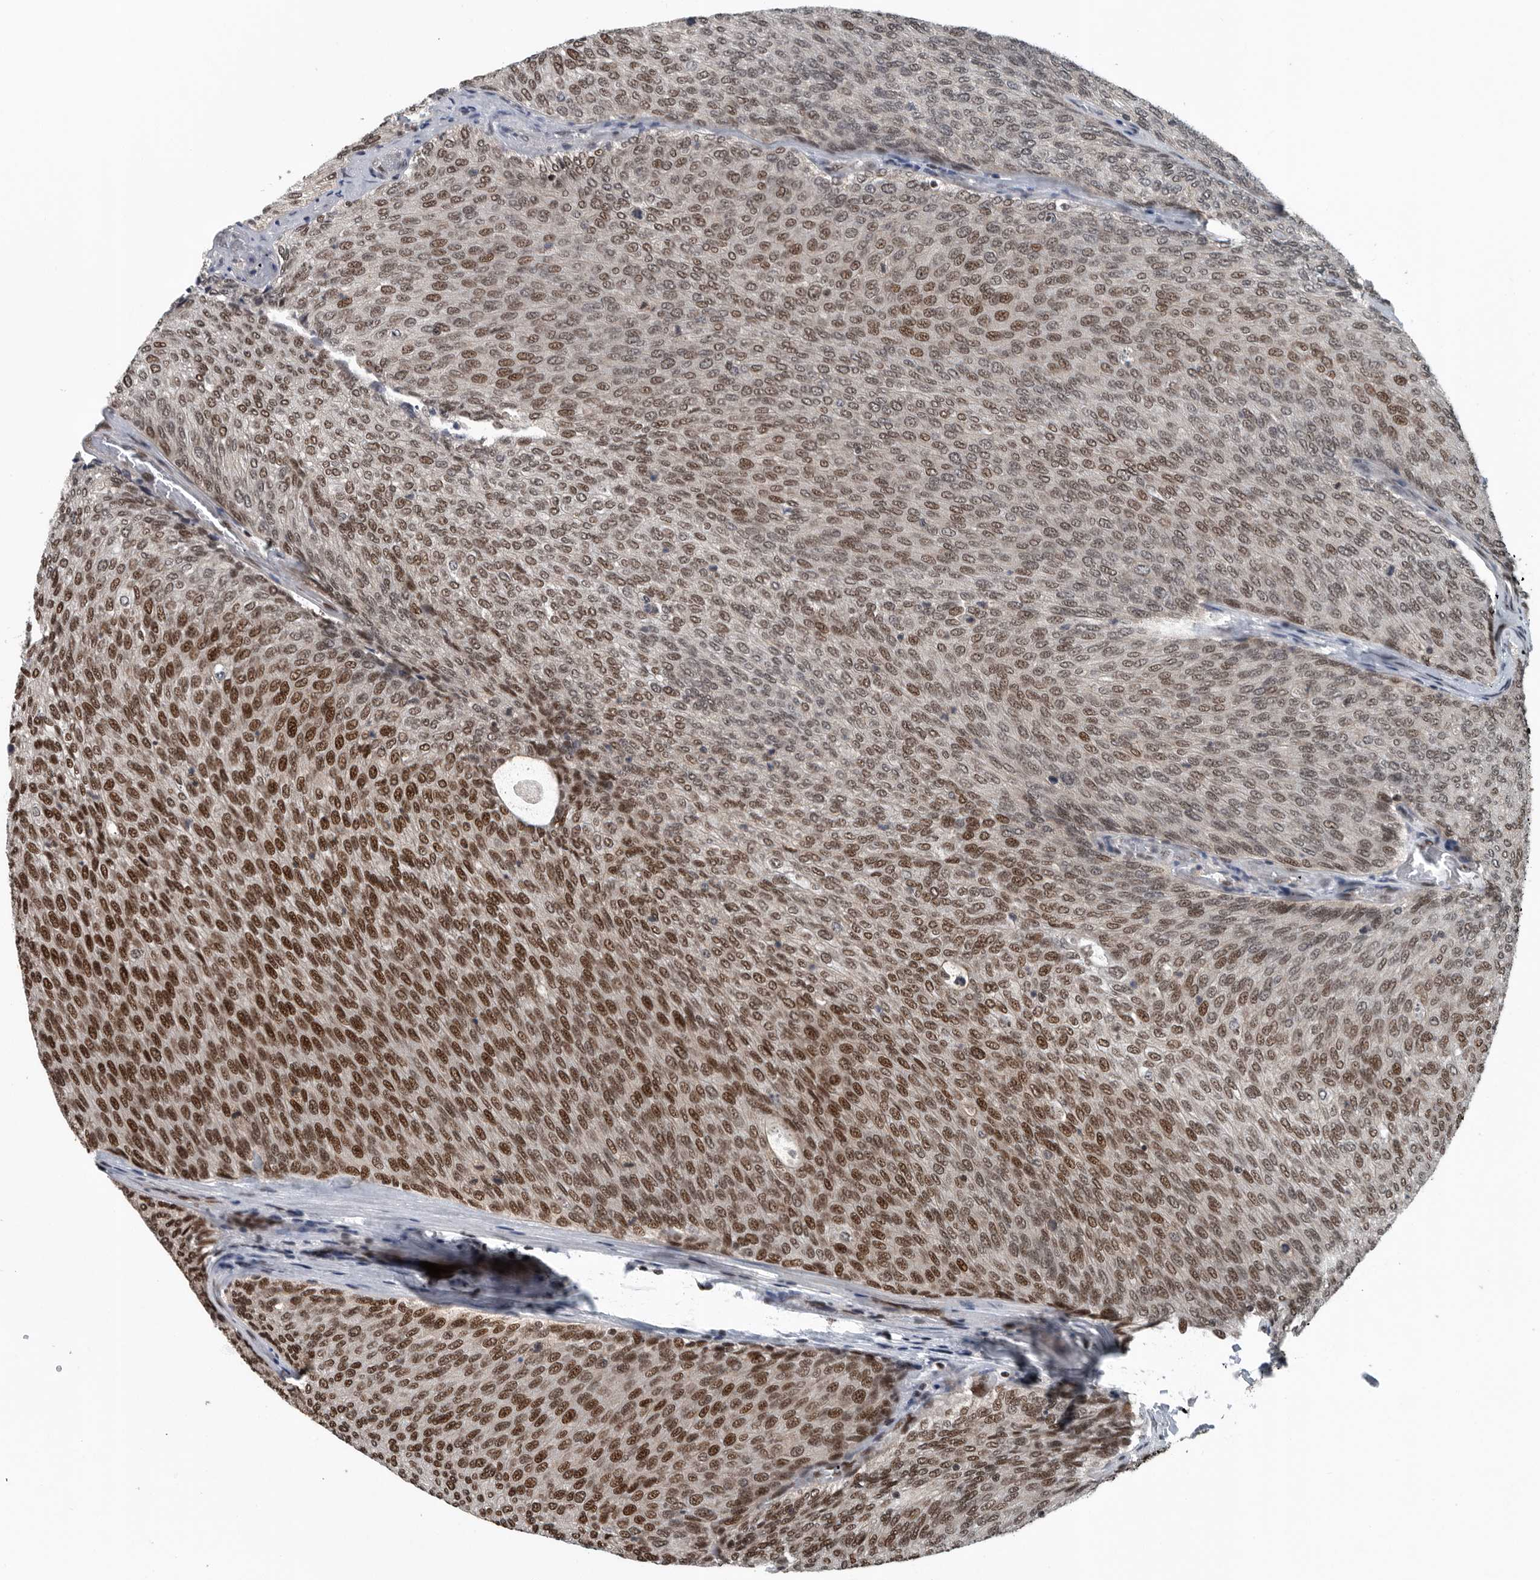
{"staining": {"intensity": "strong", "quantity": ">75%", "location": "nuclear"}, "tissue": "urothelial cancer", "cell_type": "Tumor cells", "image_type": "cancer", "snomed": [{"axis": "morphology", "description": "Urothelial carcinoma, Low grade"}, {"axis": "topography", "description": "Urinary bladder"}], "caption": "An immunohistochemistry micrograph of neoplastic tissue is shown. Protein staining in brown labels strong nuclear positivity in low-grade urothelial carcinoma within tumor cells. (DAB (3,3'-diaminobenzidine) IHC with brightfield microscopy, high magnification).", "gene": "SENP7", "patient": {"sex": "female", "age": 79}}